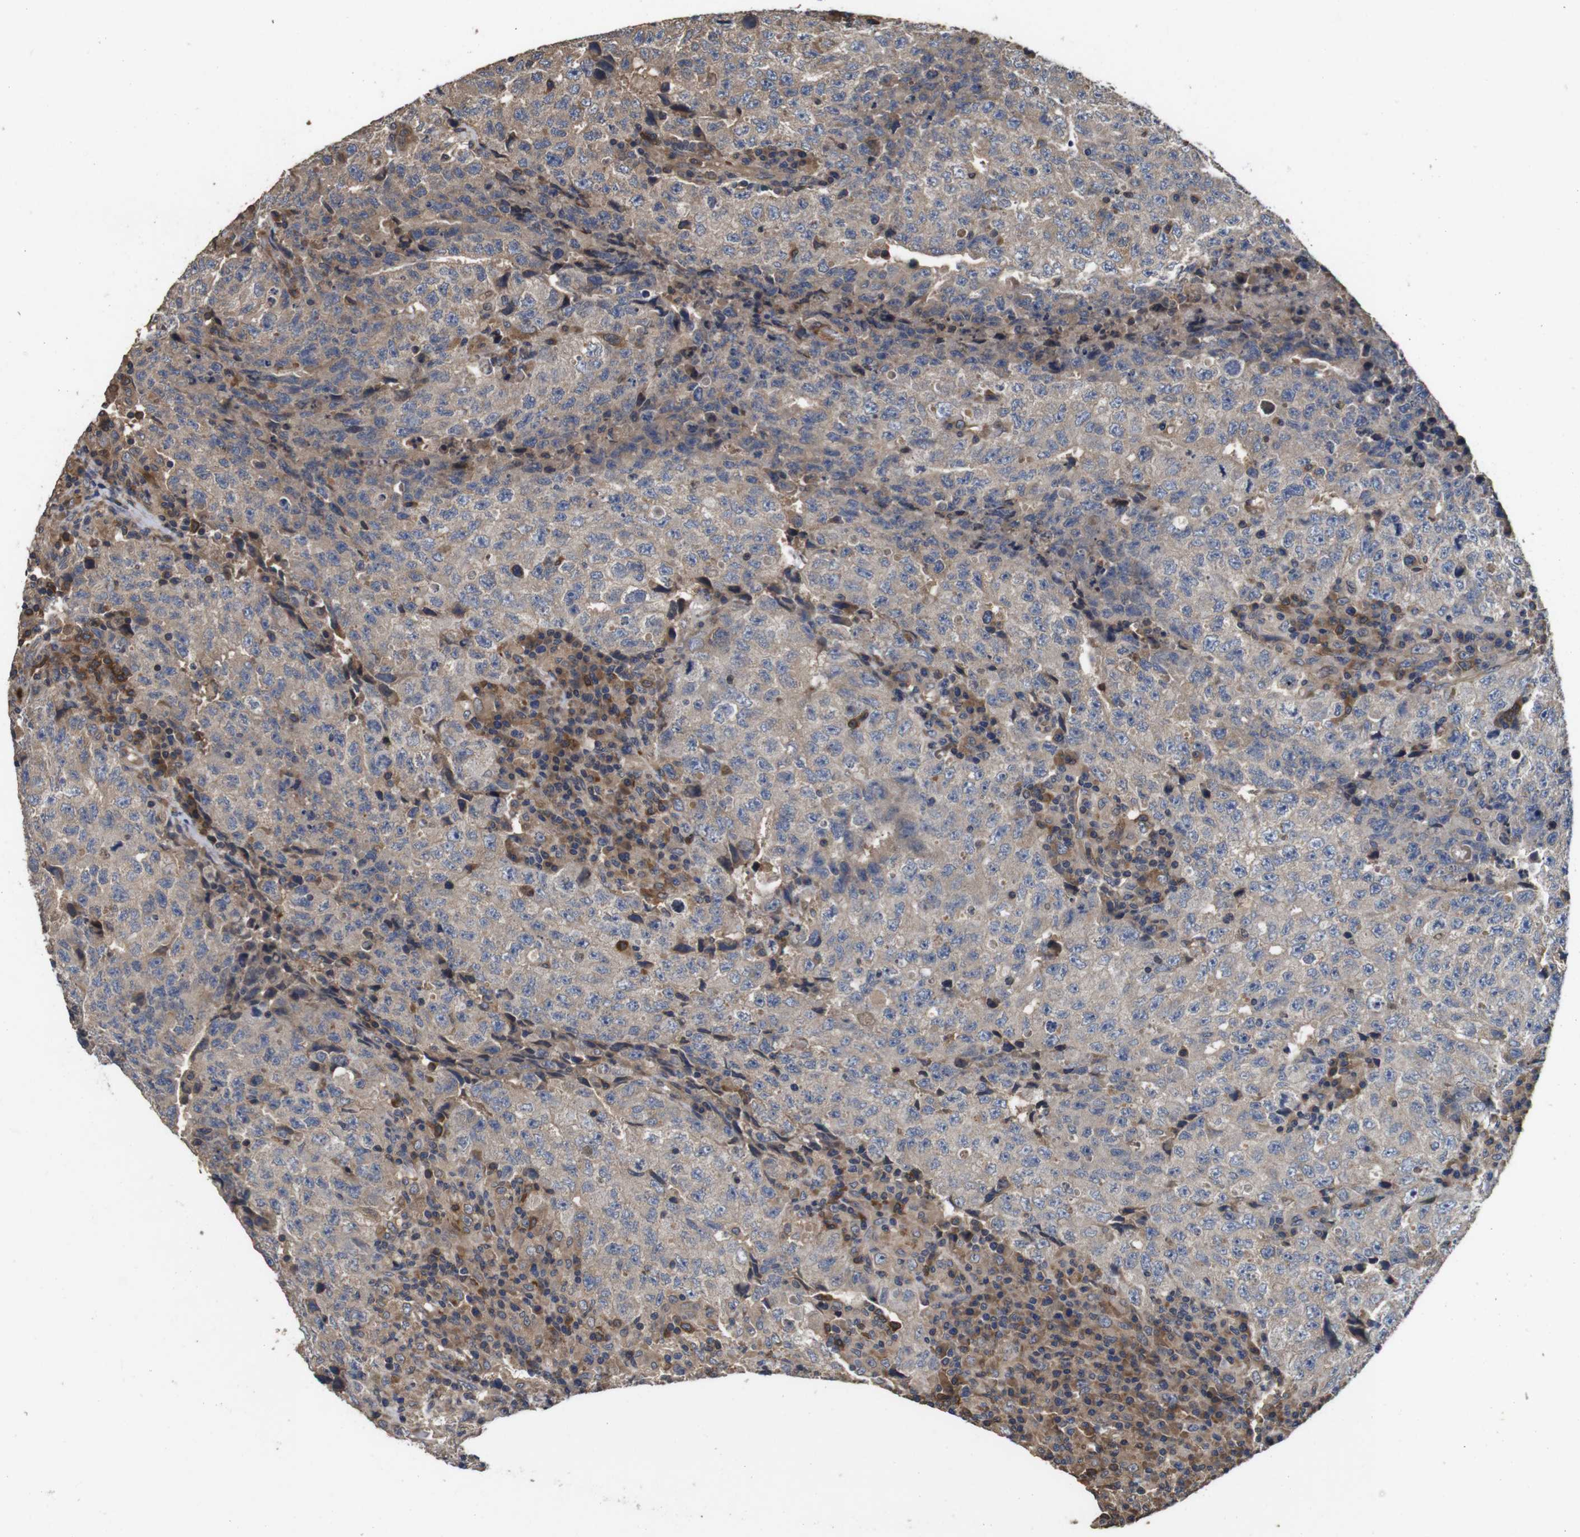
{"staining": {"intensity": "weak", "quantity": ">75%", "location": "cytoplasmic/membranous"}, "tissue": "testis cancer", "cell_type": "Tumor cells", "image_type": "cancer", "snomed": [{"axis": "morphology", "description": "Necrosis, NOS"}, {"axis": "morphology", "description": "Carcinoma, Embryonal, NOS"}, {"axis": "topography", "description": "Testis"}], "caption": "A brown stain highlights weak cytoplasmic/membranous staining of a protein in testis embryonal carcinoma tumor cells.", "gene": "ARHGAP24", "patient": {"sex": "male", "age": 19}}